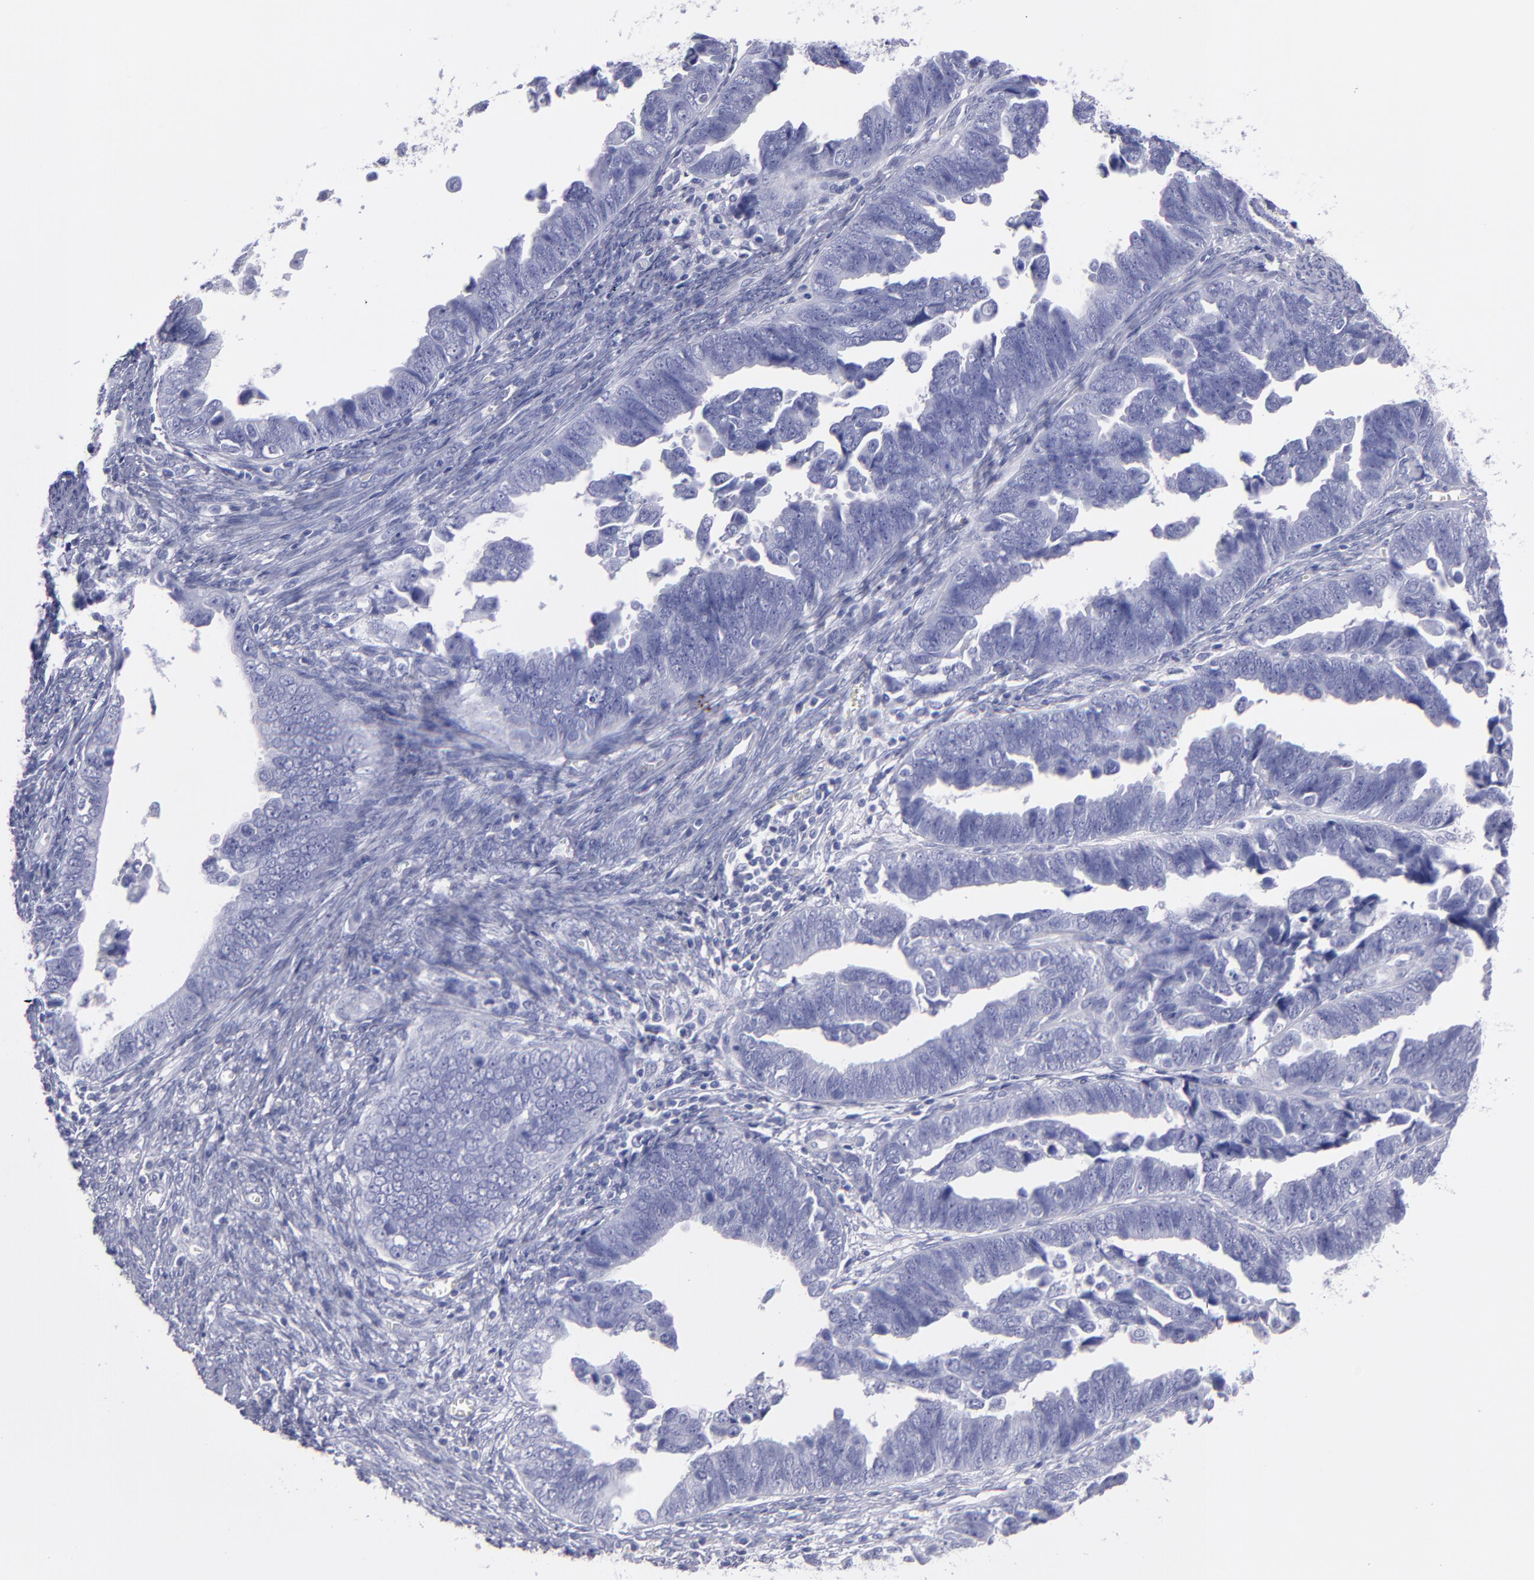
{"staining": {"intensity": "negative", "quantity": "none", "location": "none"}, "tissue": "endometrial cancer", "cell_type": "Tumor cells", "image_type": "cancer", "snomed": [{"axis": "morphology", "description": "Adenocarcinoma, NOS"}, {"axis": "topography", "description": "Endometrium"}], "caption": "A high-resolution photomicrograph shows immunohistochemistry (IHC) staining of adenocarcinoma (endometrial), which displays no significant staining in tumor cells.", "gene": "MB", "patient": {"sex": "female", "age": 75}}